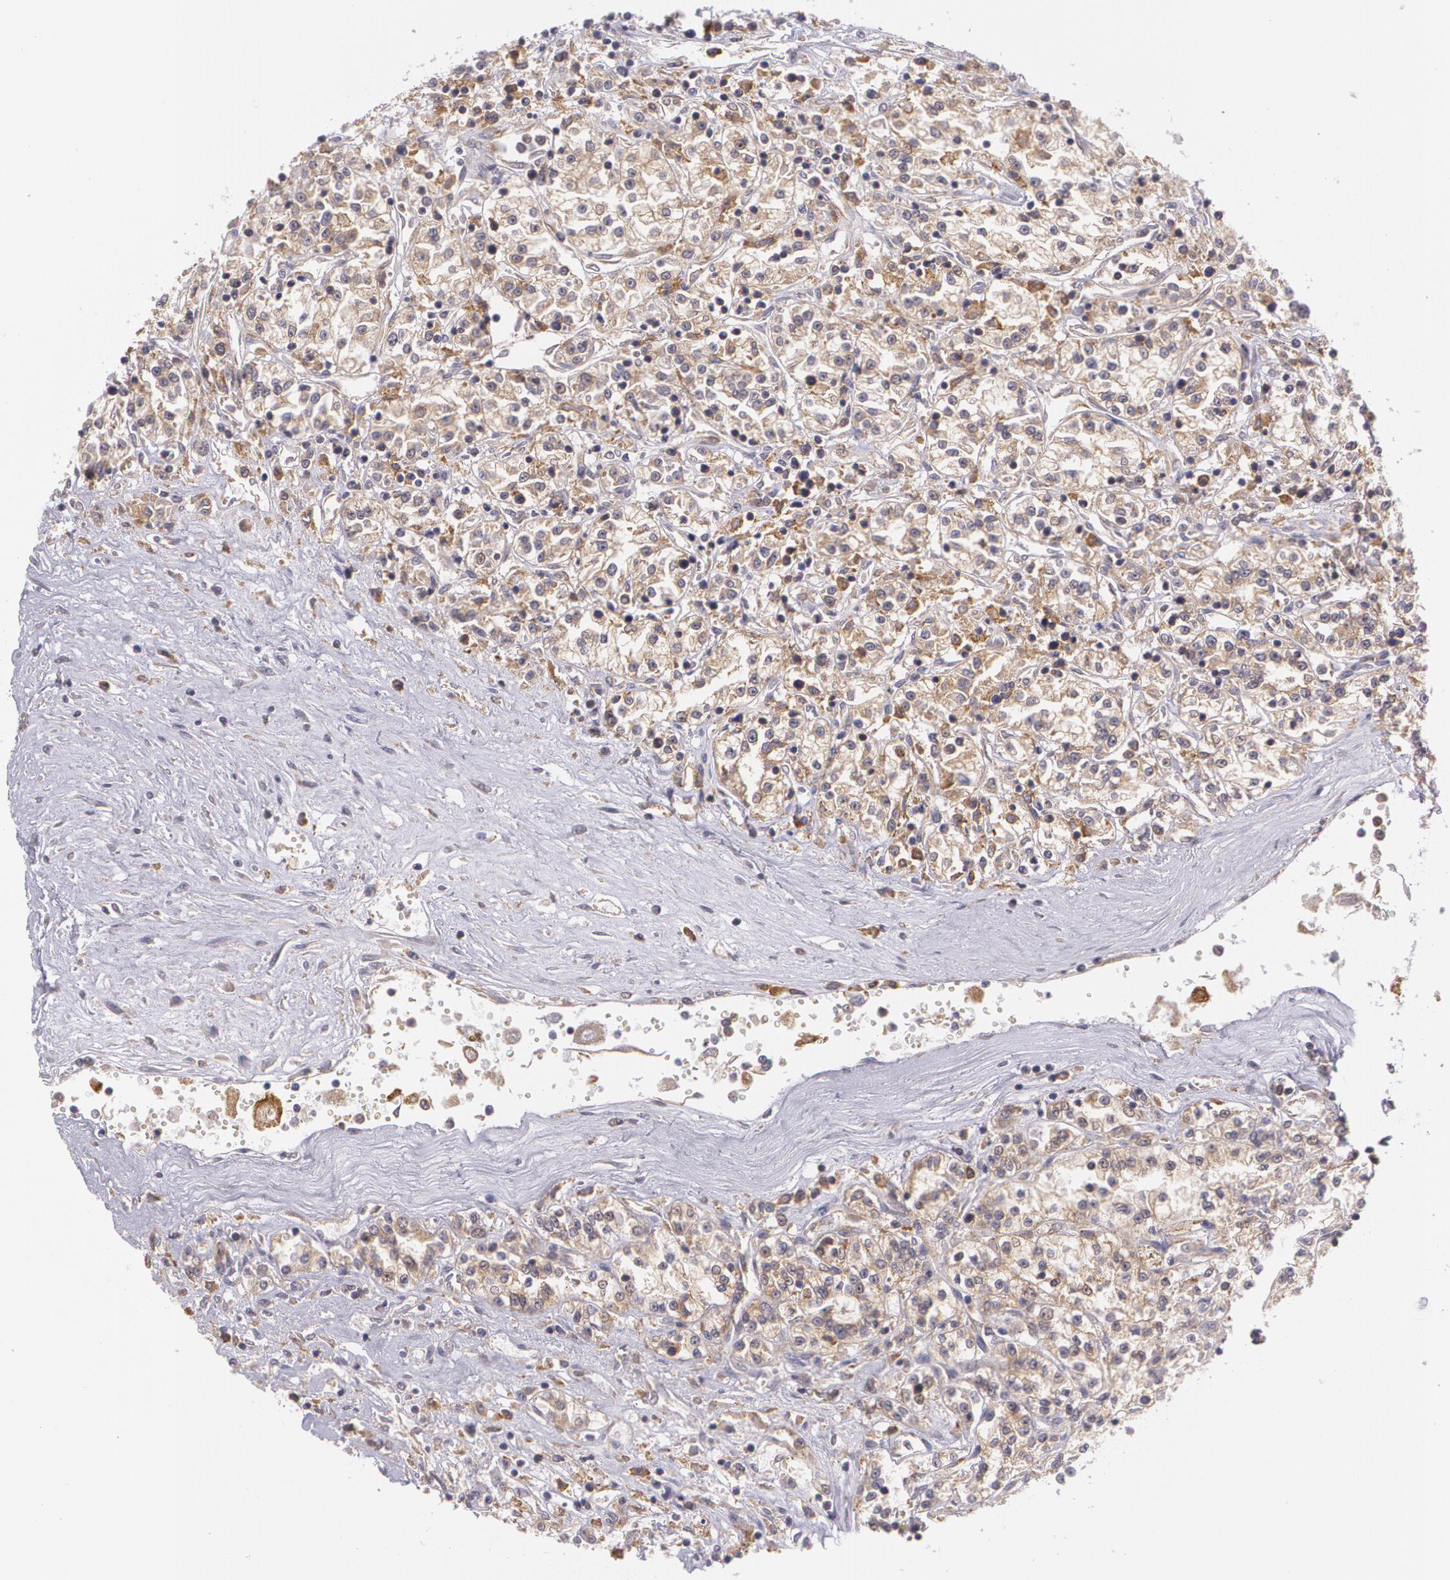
{"staining": {"intensity": "weak", "quantity": ">75%", "location": "cytoplasmic/membranous"}, "tissue": "renal cancer", "cell_type": "Tumor cells", "image_type": "cancer", "snomed": [{"axis": "morphology", "description": "Adenocarcinoma, NOS"}, {"axis": "topography", "description": "Kidney"}], "caption": "The immunohistochemical stain labels weak cytoplasmic/membranous staining in tumor cells of renal adenocarcinoma tissue.", "gene": "CCL17", "patient": {"sex": "female", "age": 76}}